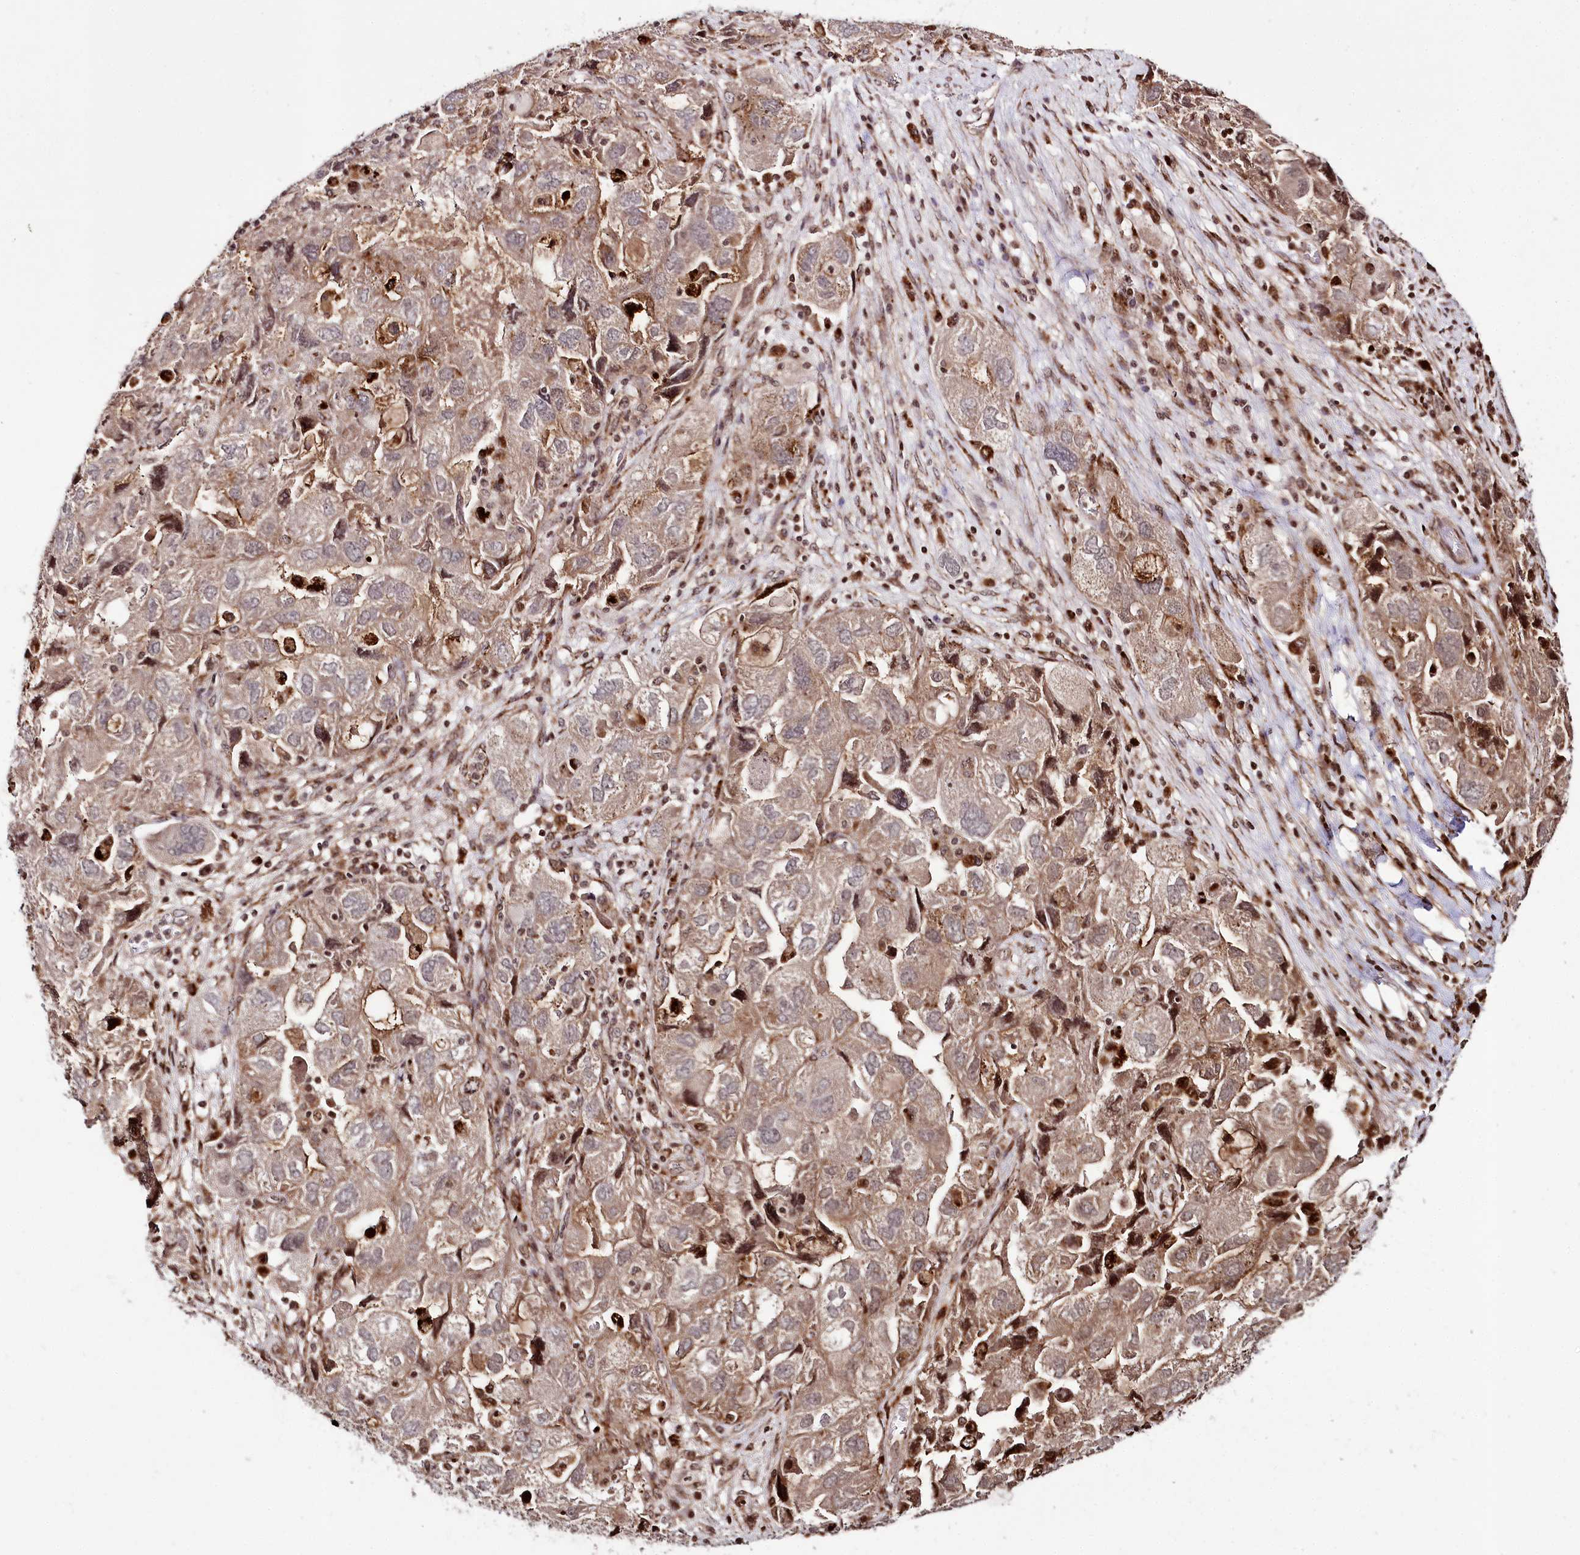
{"staining": {"intensity": "moderate", "quantity": ">75%", "location": "cytoplasmic/membranous,nuclear"}, "tissue": "ovarian cancer", "cell_type": "Tumor cells", "image_type": "cancer", "snomed": [{"axis": "morphology", "description": "Carcinoma, NOS"}, {"axis": "morphology", "description": "Cystadenocarcinoma, serous, NOS"}, {"axis": "topography", "description": "Ovary"}], "caption": "Ovarian cancer tissue demonstrates moderate cytoplasmic/membranous and nuclear staining in about >75% of tumor cells, visualized by immunohistochemistry. (IHC, brightfield microscopy, high magnification).", "gene": "HOXC8", "patient": {"sex": "female", "age": 69}}